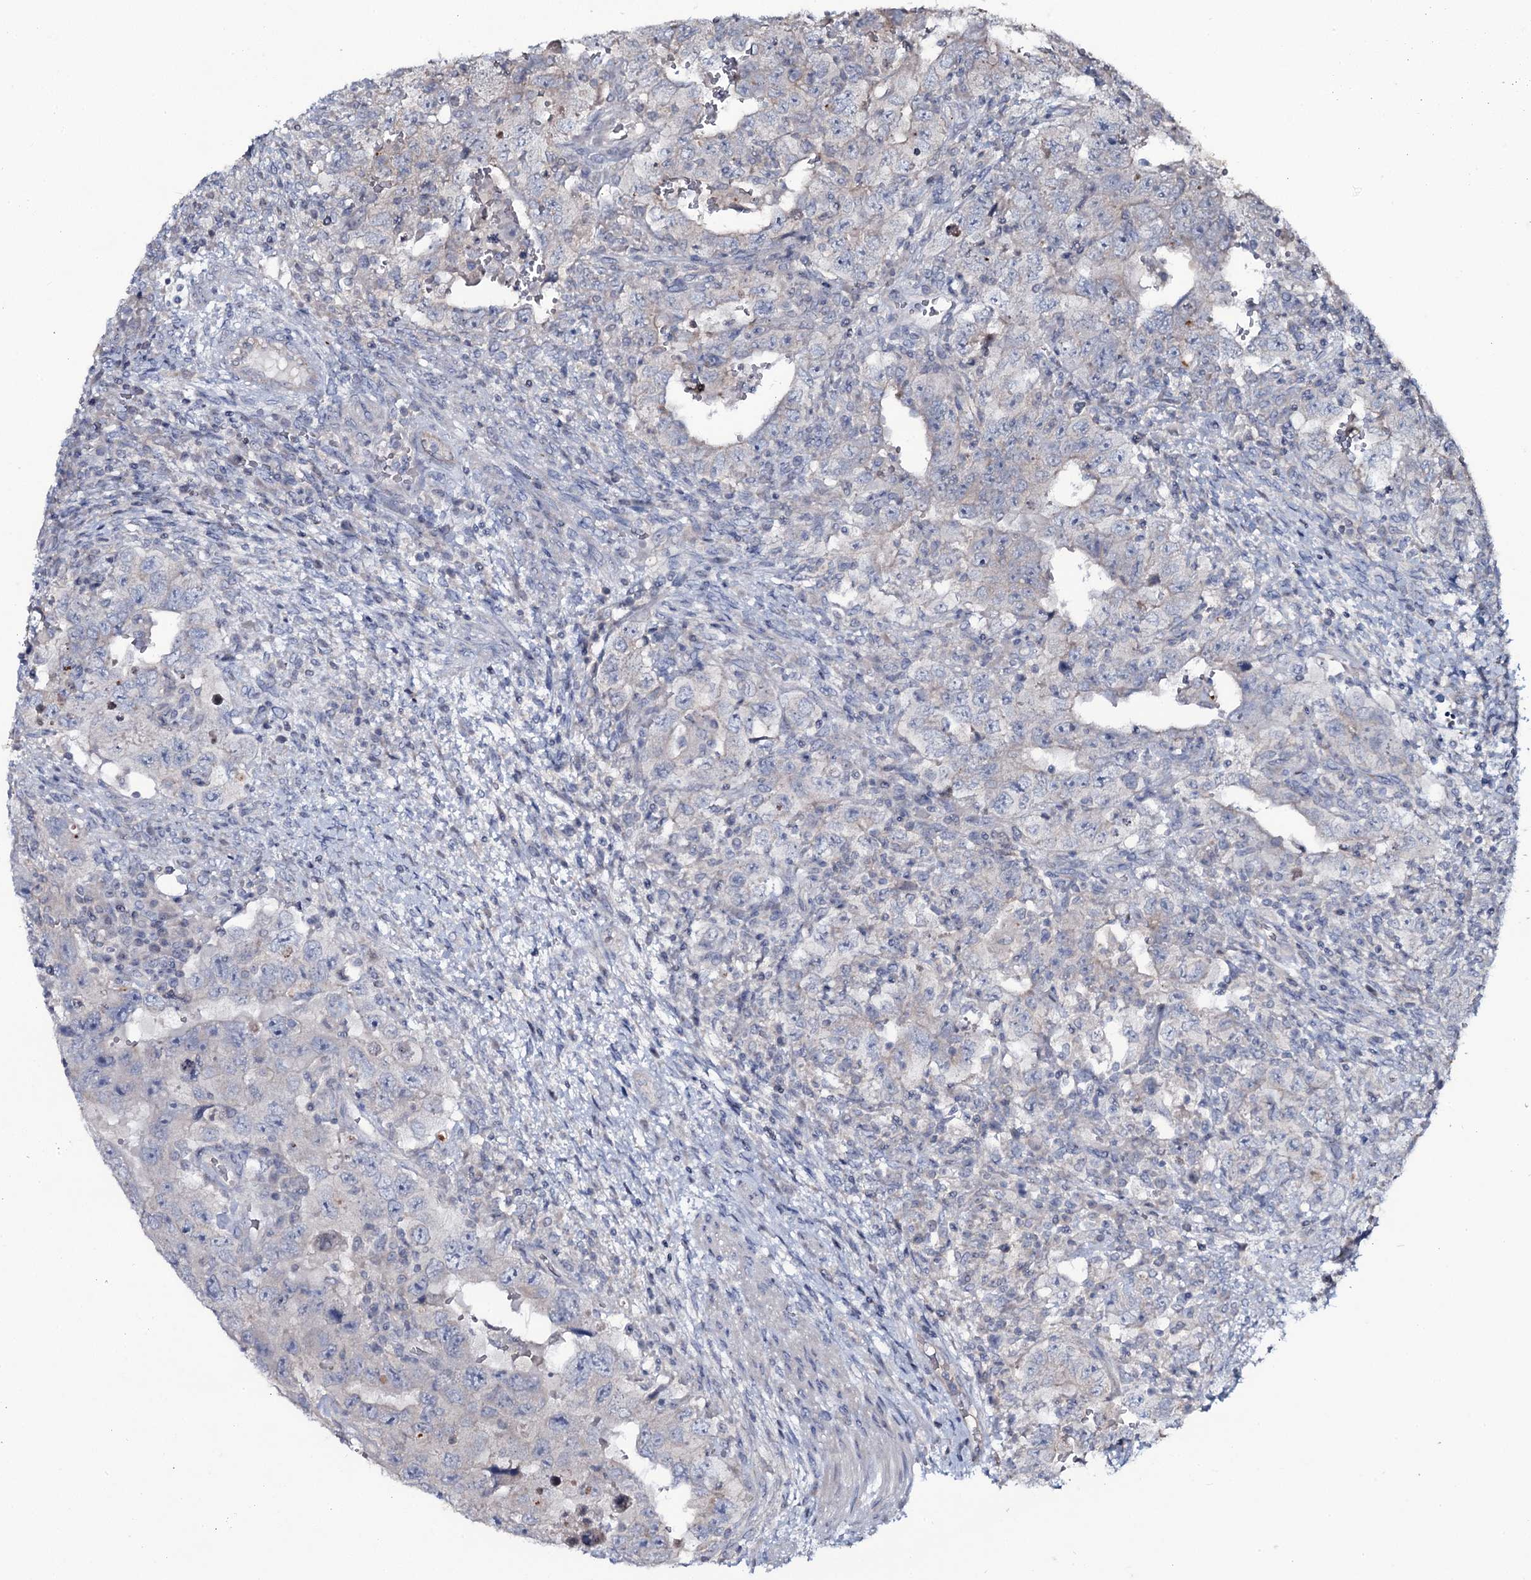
{"staining": {"intensity": "negative", "quantity": "none", "location": "none"}, "tissue": "testis cancer", "cell_type": "Tumor cells", "image_type": "cancer", "snomed": [{"axis": "morphology", "description": "Carcinoma, Embryonal, NOS"}, {"axis": "topography", "description": "Testis"}], "caption": "Immunohistochemistry micrograph of neoplastic tissue: testis cancer (embryonal carcinoma) stained with DAB (3,3'-diaminobenzidine) exhibits no significant protein staining in tumor cells.", "gene": "SNAP23", "patient": {"sex": "male", "age": 26}}